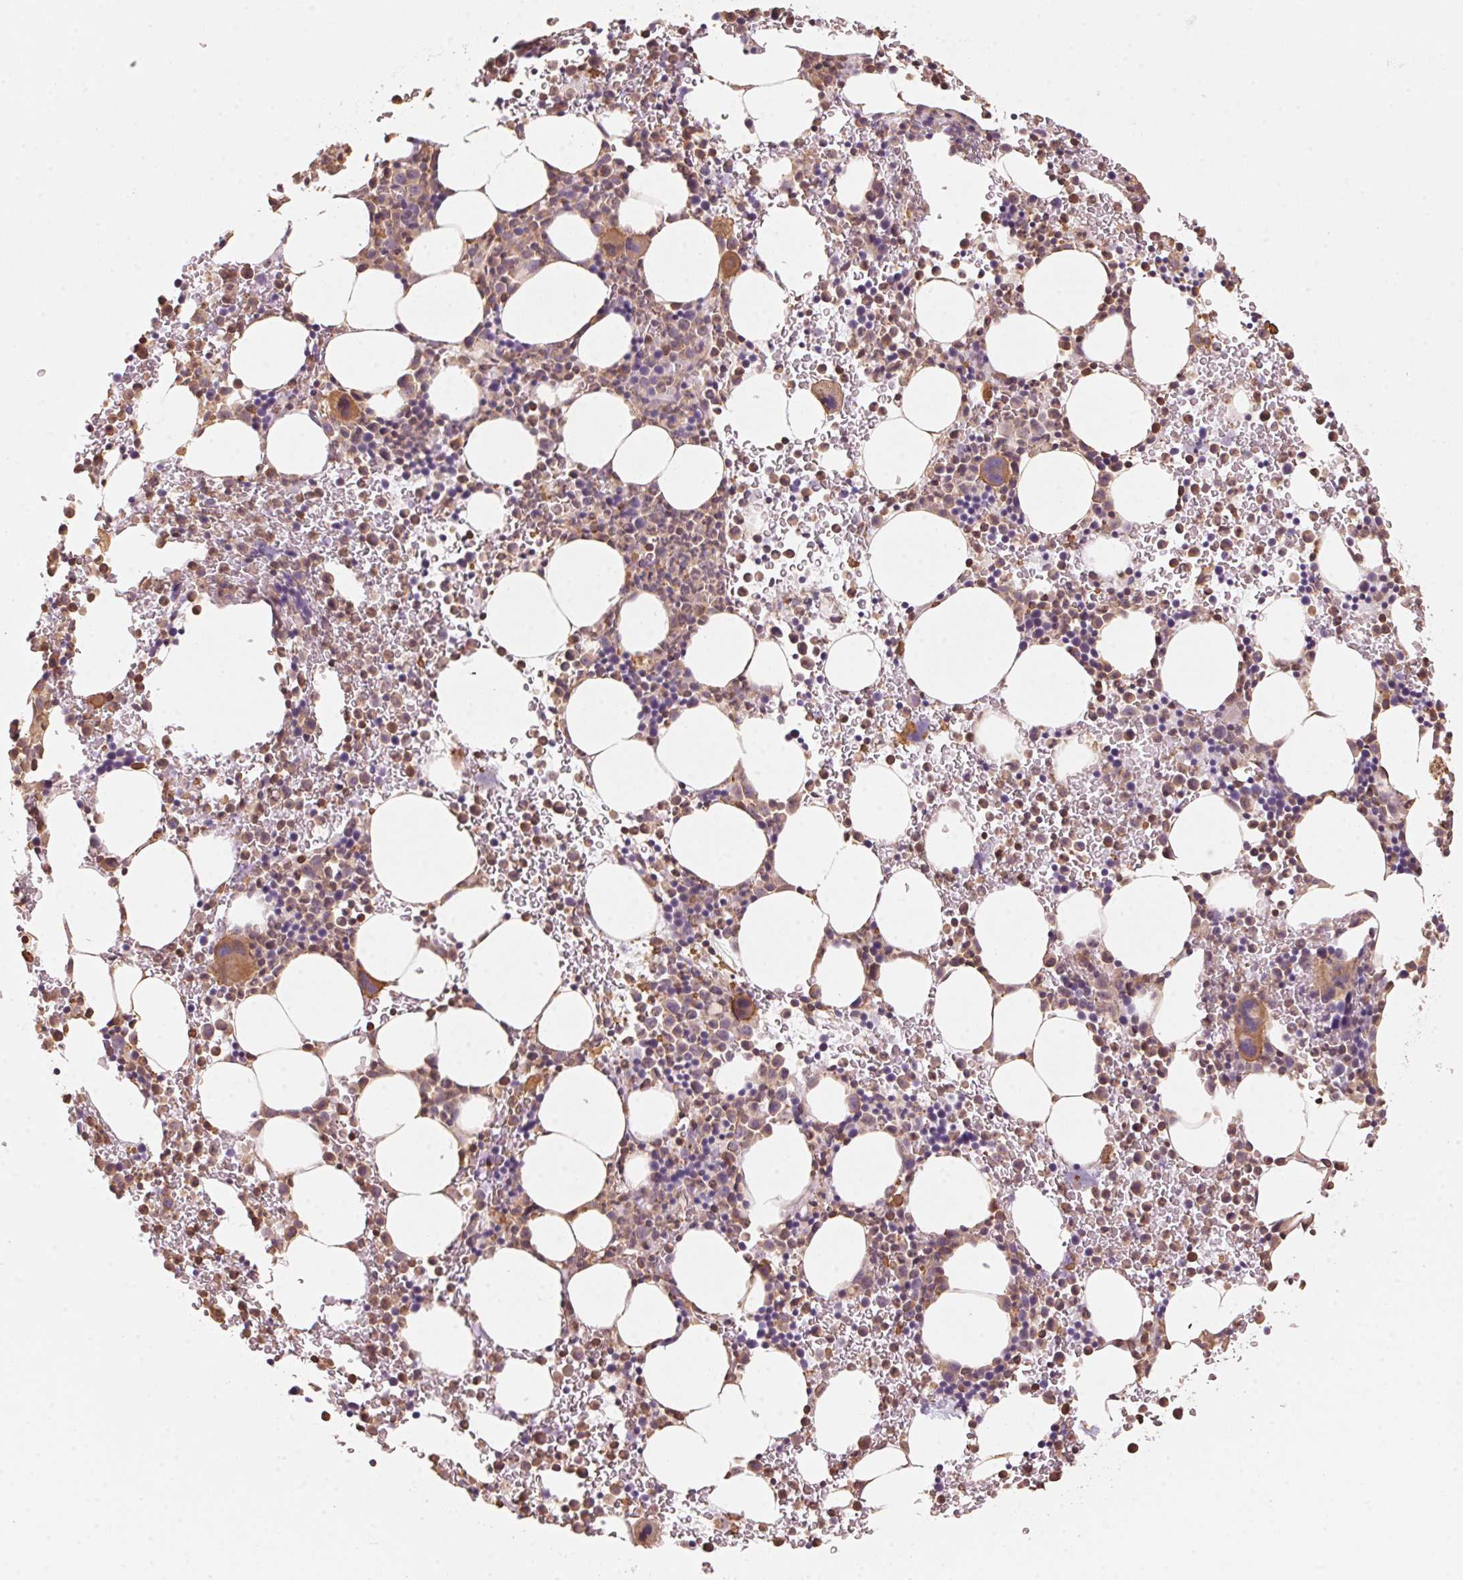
{"staining": {"intensity": "moderate", "quantity": "25%-75%", "location": "cytoplasmic/membranous"}, "tissue": "bone marrow", "cell_type": "Hematopoietic cells", "image_type": "normal", "snomed": [{"axis": "morphology", "description": "Normal tissue, NOS"}, {"axis": "topography", "description": "Bone marrow"}], "caption": "High-power microscopy captured an immunohistochemistry (IHC) micrograph of normal bone marrow, revealing moderate cytoplasmic/membranous staining in about 25%-75% of hematopoietic cells.", "gene": "QDPR", "patient": {"sex": "male", "age": 58}}